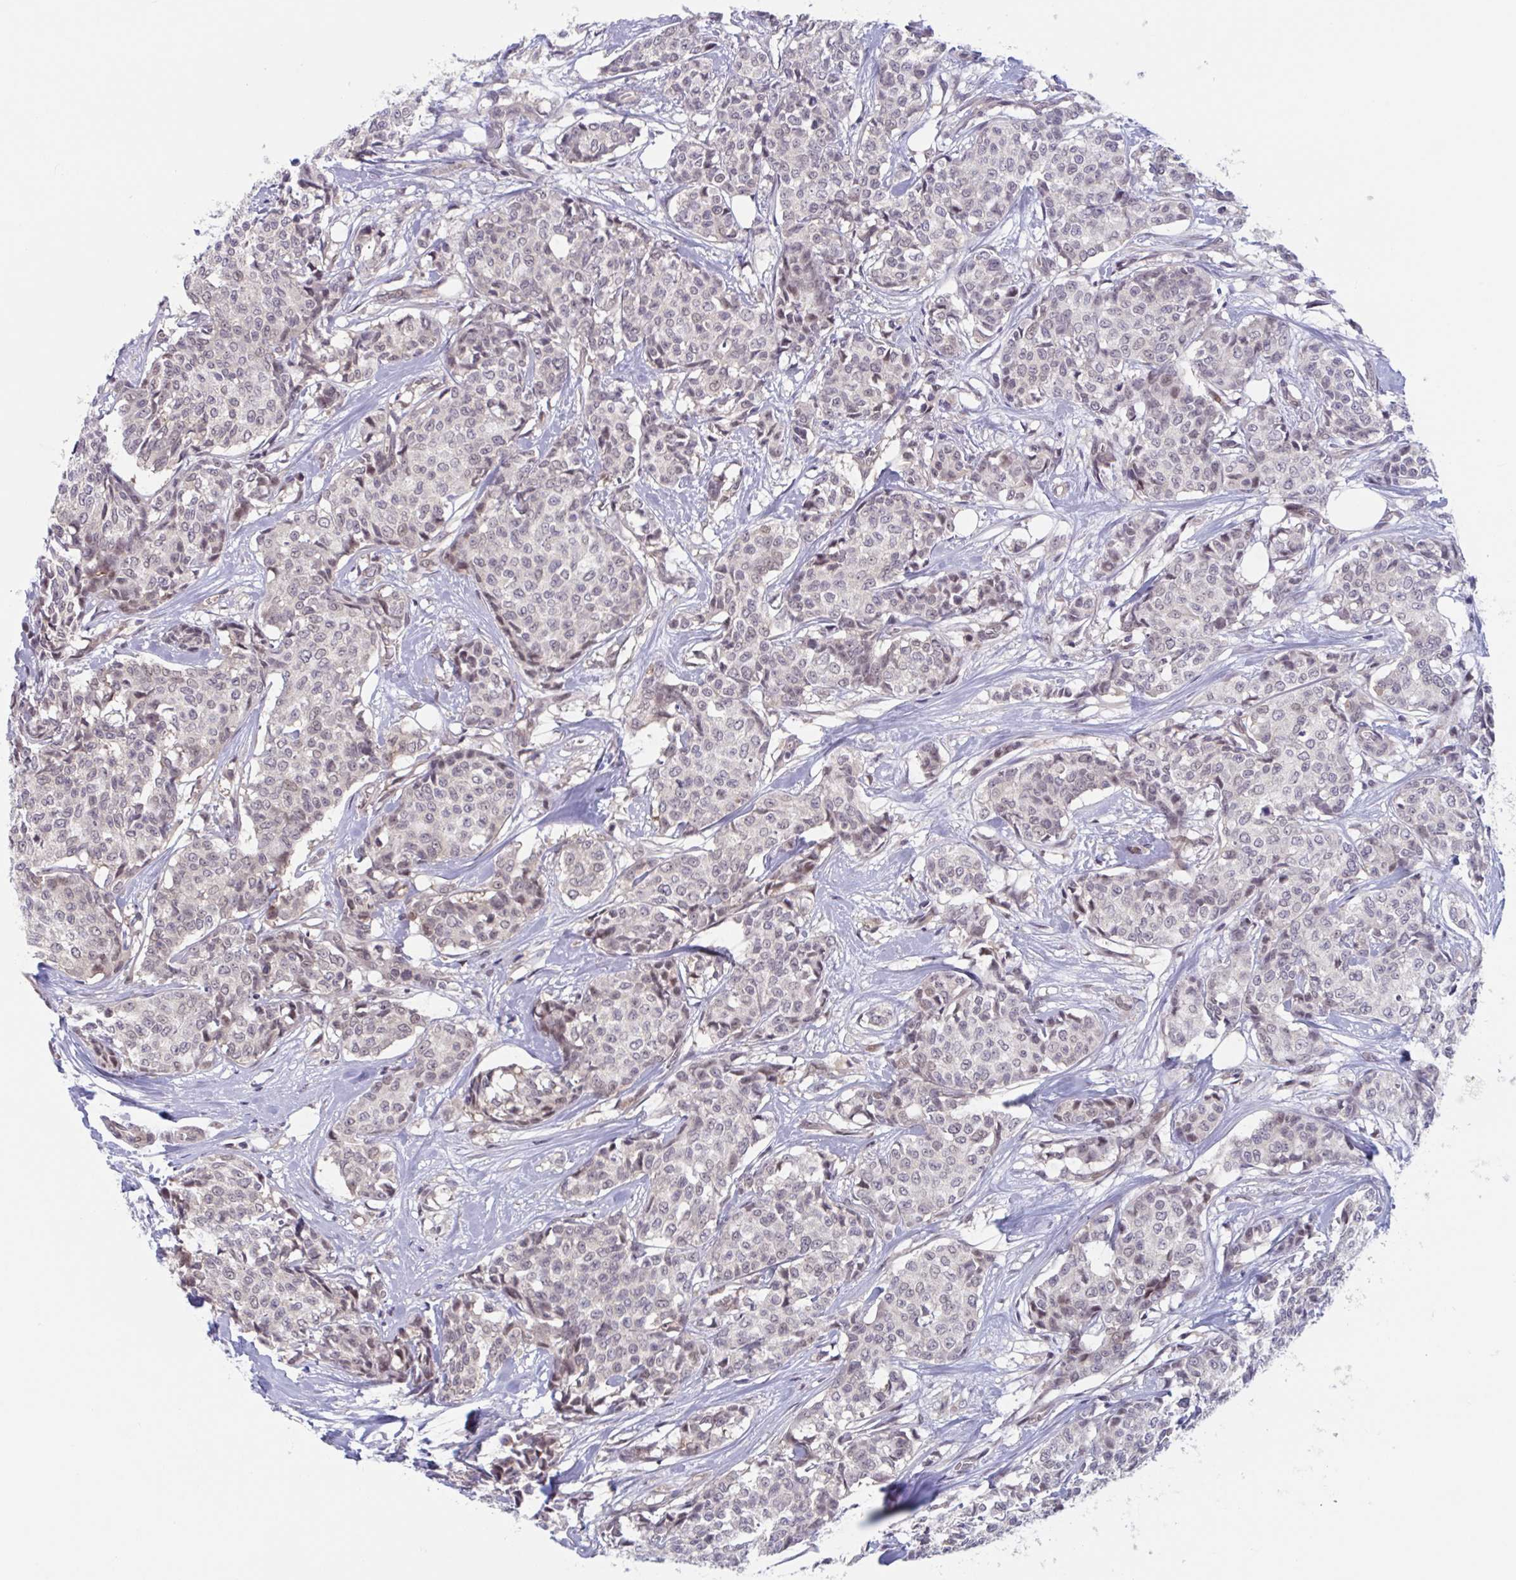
{"staining": {"intensity": "weak", "quantity": "25%-75%", "location": "nuclear"}, "tissue": "breast cancer", "cell_type": "Tumor cells", "image_type": "cancer", "snomed": [{"axis": "morphology", "description": "Duct carcinoma"}, {"axis": "topography", "description": "Breast"}], "caption": "Tumor cells demonstrate low levels of weak nuclear expression in about 25%-75% of cells in human breast cancer (intraductal carcinoma).", "gene": "RIOK1", "patient": {"sex": "female", "age": 91}}